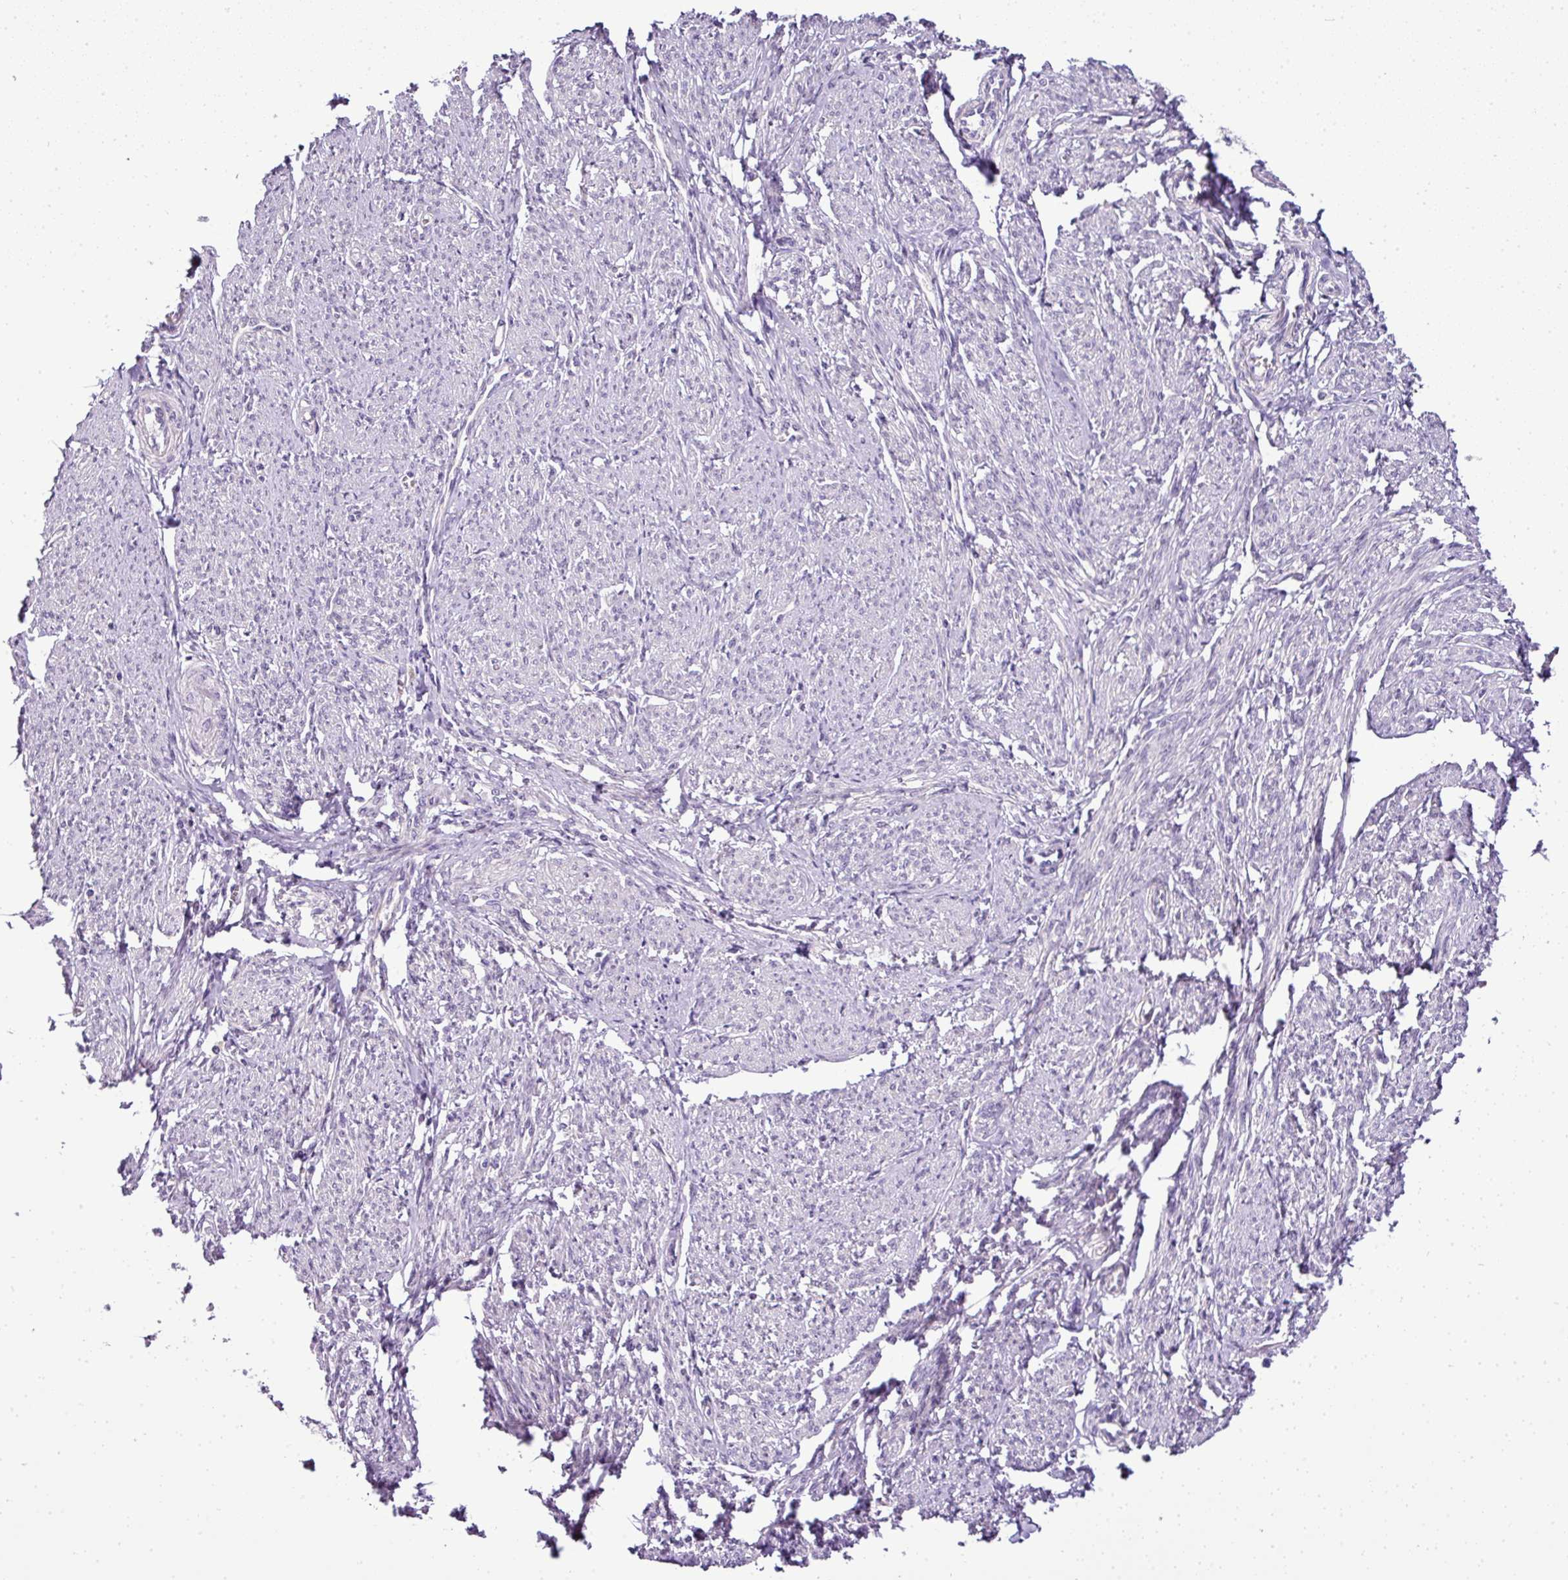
{"staining": {"intensity": "negative", "quantity": "none", "location": "none"}, "tissue": "smooth muscle", "cell_type": "Smooth muscle cells", "image_type": "normal", "snomed": [{"axis": "morphology", "description": "Normal tissue, NOS"}, {"axis": "topography", "description": "Smooth muscle"}], "caption": "Human smooth muscle stained for a protein using IHC demonstrates no positivity in smooth muscle cells.", "gene": "TEX30", "patient": {"sex": "female", "age": 65}}